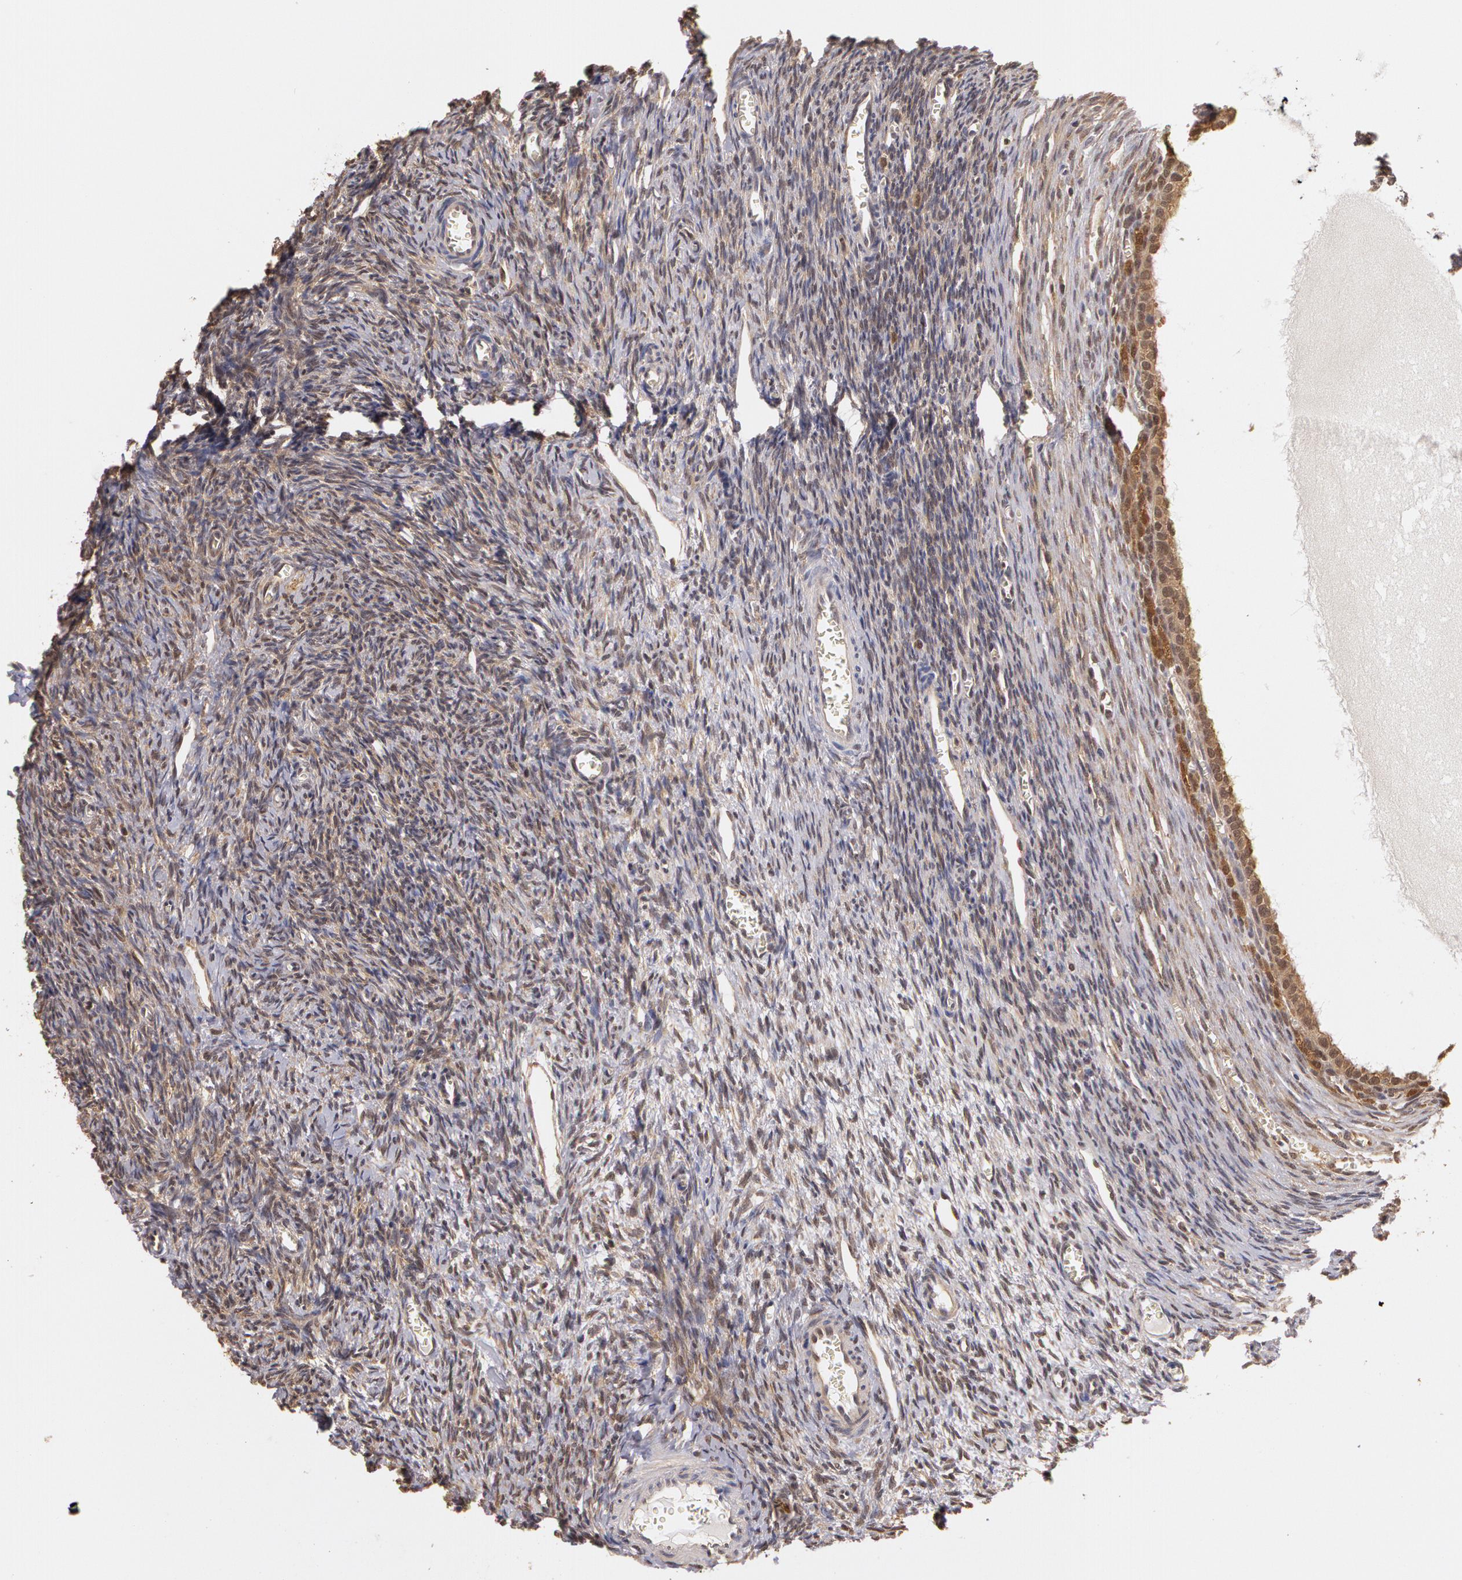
{"staining": {"intensity": "weak", "quantity": ">75%", "location": "cytoplasmic/membranous"}, "tissue": "ovary", "cell_type": "Follicle cells", "image_type": "normal", "snomed": [{"axis": "morphology", "description": "Normal tissue, NOS"}, {"axis": "topography", "description": "Ovary"}], "caption": "IHC micrograph of benign ovary stained for a protein (brown), which shows low levels of weak cytoplasmic/membranous expression in about >75% of follicle cells.", "gene": "AHSA1", "patient": {"sex": "female", "age": 27}}